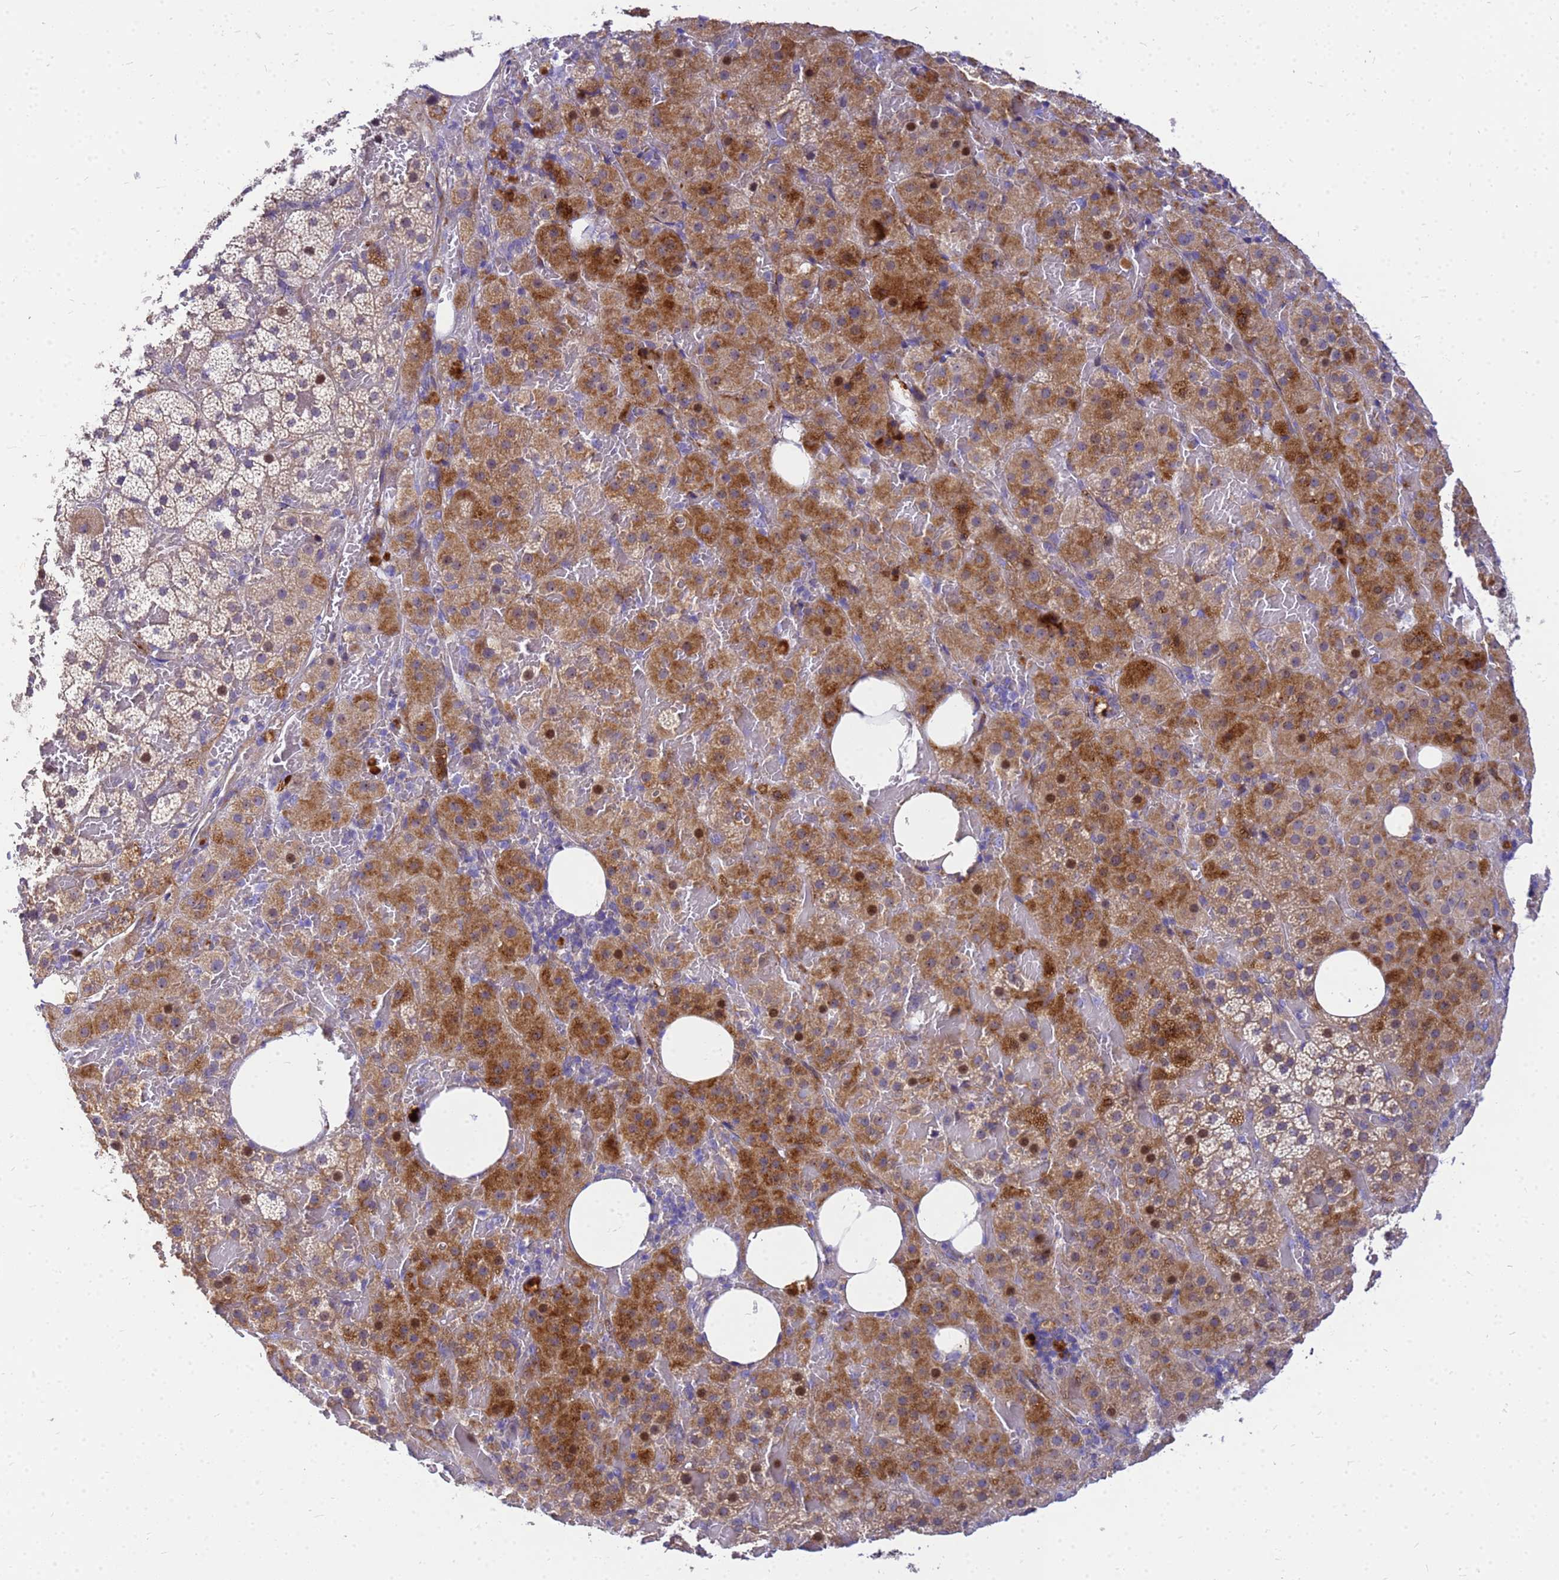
{"staining": {"intensity": "moderate", "quantity": "25%-75%", "location": "cytoplasmic/membranous,nuclear"}, "tissue": "adrenal gland", "cell_type": "Glandular cells", "image_type": "normal", "snomed": [{"axis": "morphology", "description": "Normal tissue, NOS"}, {"axis": "topography", "description": "Adrenal gland"}], "caption": "Glandular cells show medium levels of moderate cytoplasmic/membranous,nuclear positivity in about 25%-75% of cells in unremarkable adrenal gland. (DAB = brown stain, brightfield microscopy at high magnification).", "gene": "POP7", "patient": {"sex": "female", "age": 59}}